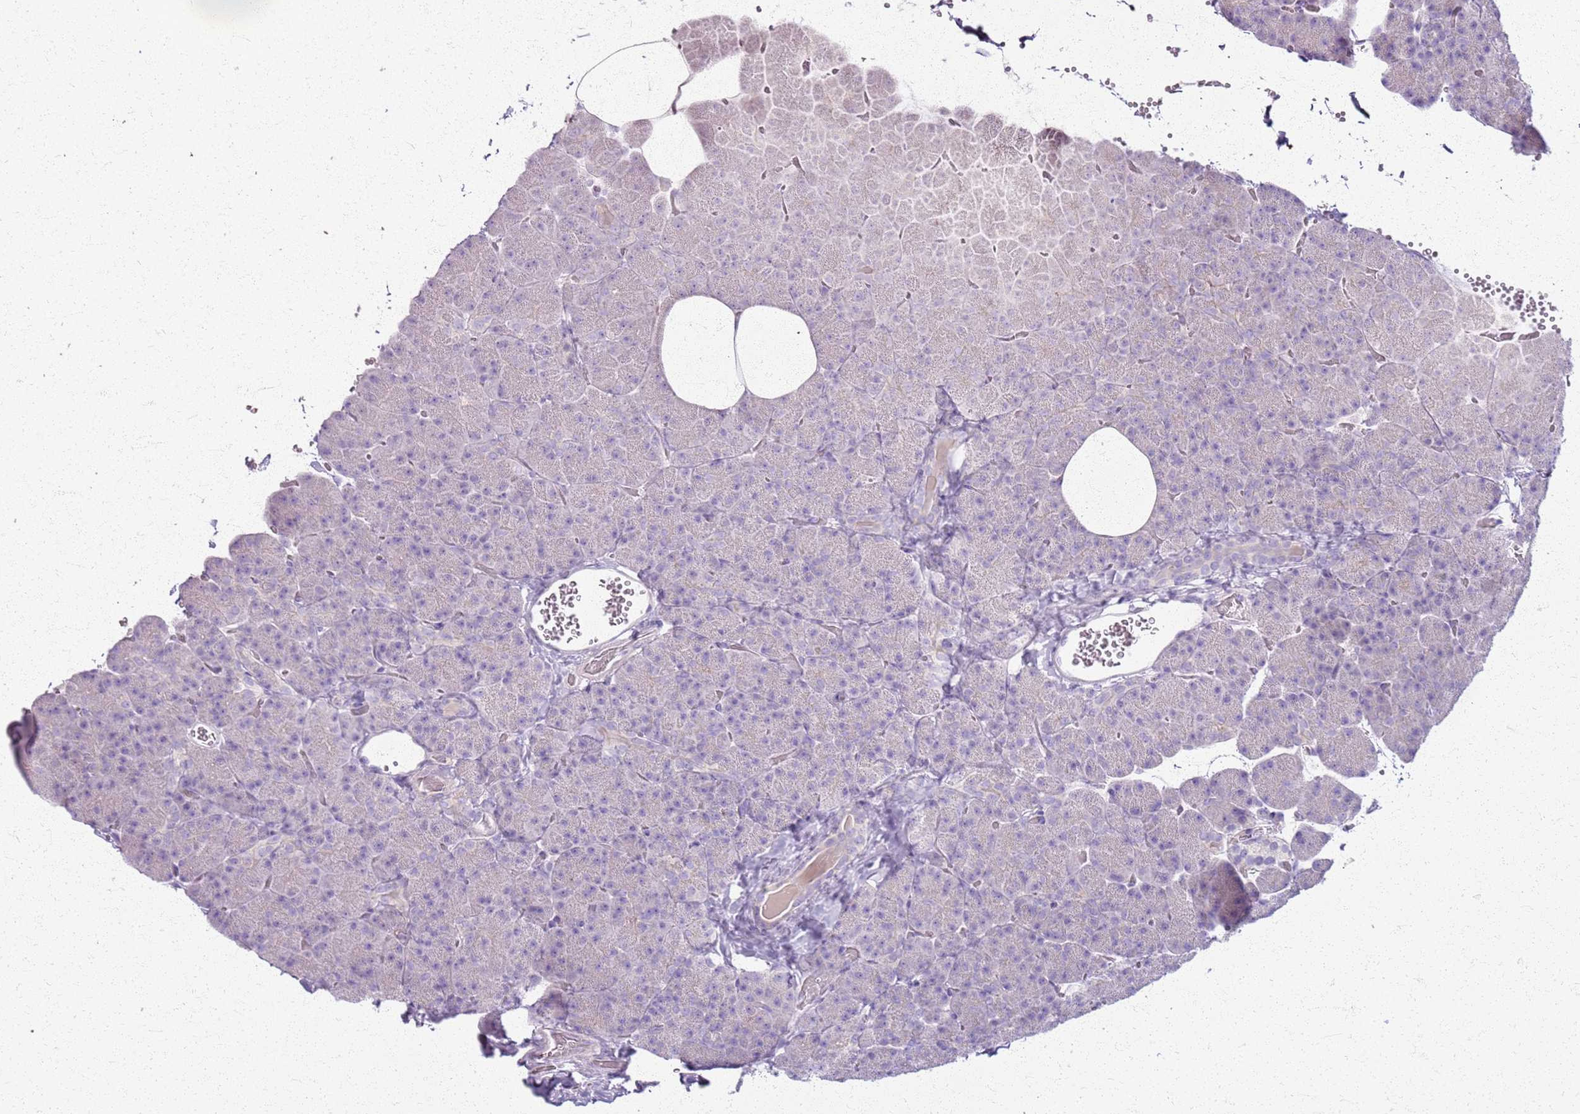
{"staining": {"intensity": "negative", "quantity": "none", "location": "none"}, "tissue": "pancreas", "cell_type": "Exocrine glandular cells", "image_type": "normal", "snomed": [{"axis": "morphology", "description": "Normal tissue, NOS"}, {"axis": "morphology", "description": "Carcinoid, malignant, NOS"}, {"axis": "topography", "description": "Pancreas"}], "caption": "Immunohistochemical staining of normal pancreas shows no significant expression in exocrine glandular cells. (Immunohistochemistry (ihc), brightfield microscopy, high magnification).", "gene": "CSRP3", "patient": {"sex": "female", "age": 35}}